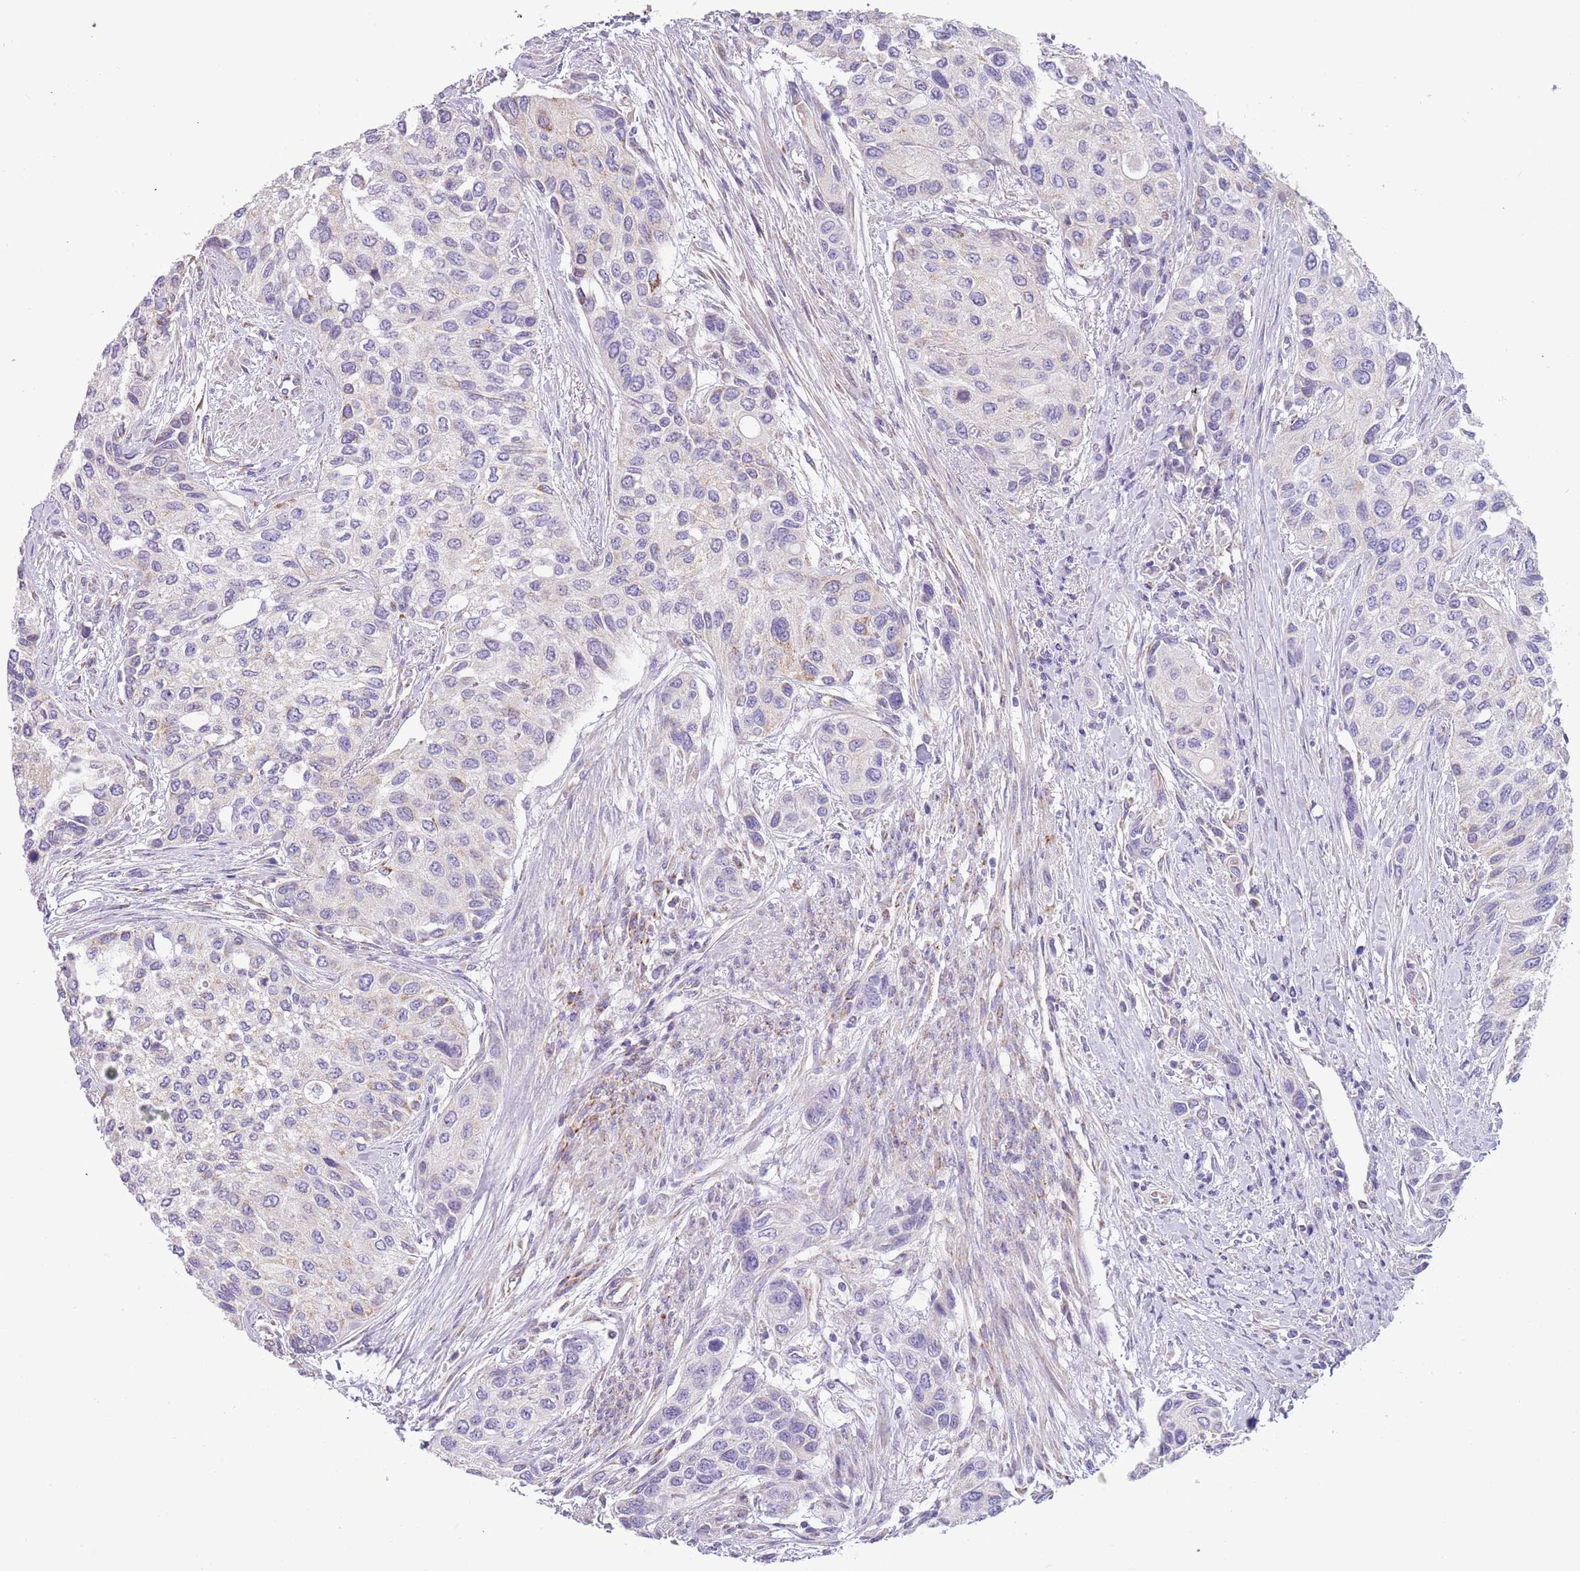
{"staining": {"intensity": "negative", "quantity": "none", "location": "none"}, "tissue": "urothelial cancer", "cell_type": "Tumor cells", "image_type": "cancer", "snomed": [{"axis": "morphology", "description": "Normal tissue, NOS"}, {"axis": "morphology", "description": "Urothelial carcinoma, High grade"}, {"axis": "topography", "description": "Vascular tissue"}, {"axis": "topography", "description": "Urinary bladder"}], "caption": "Image shows no protein staining in tumor cells of high-grade urothelial carcinoma tissue. Brightfield microscopy of immunohistochemistry stained with DAB (3,3'-diaminobenzidine) (brown) and hematoxylin (blue), captured at high magnification.", "gene": "RNF222", "patient": {"sex": "female", "age": 56}}